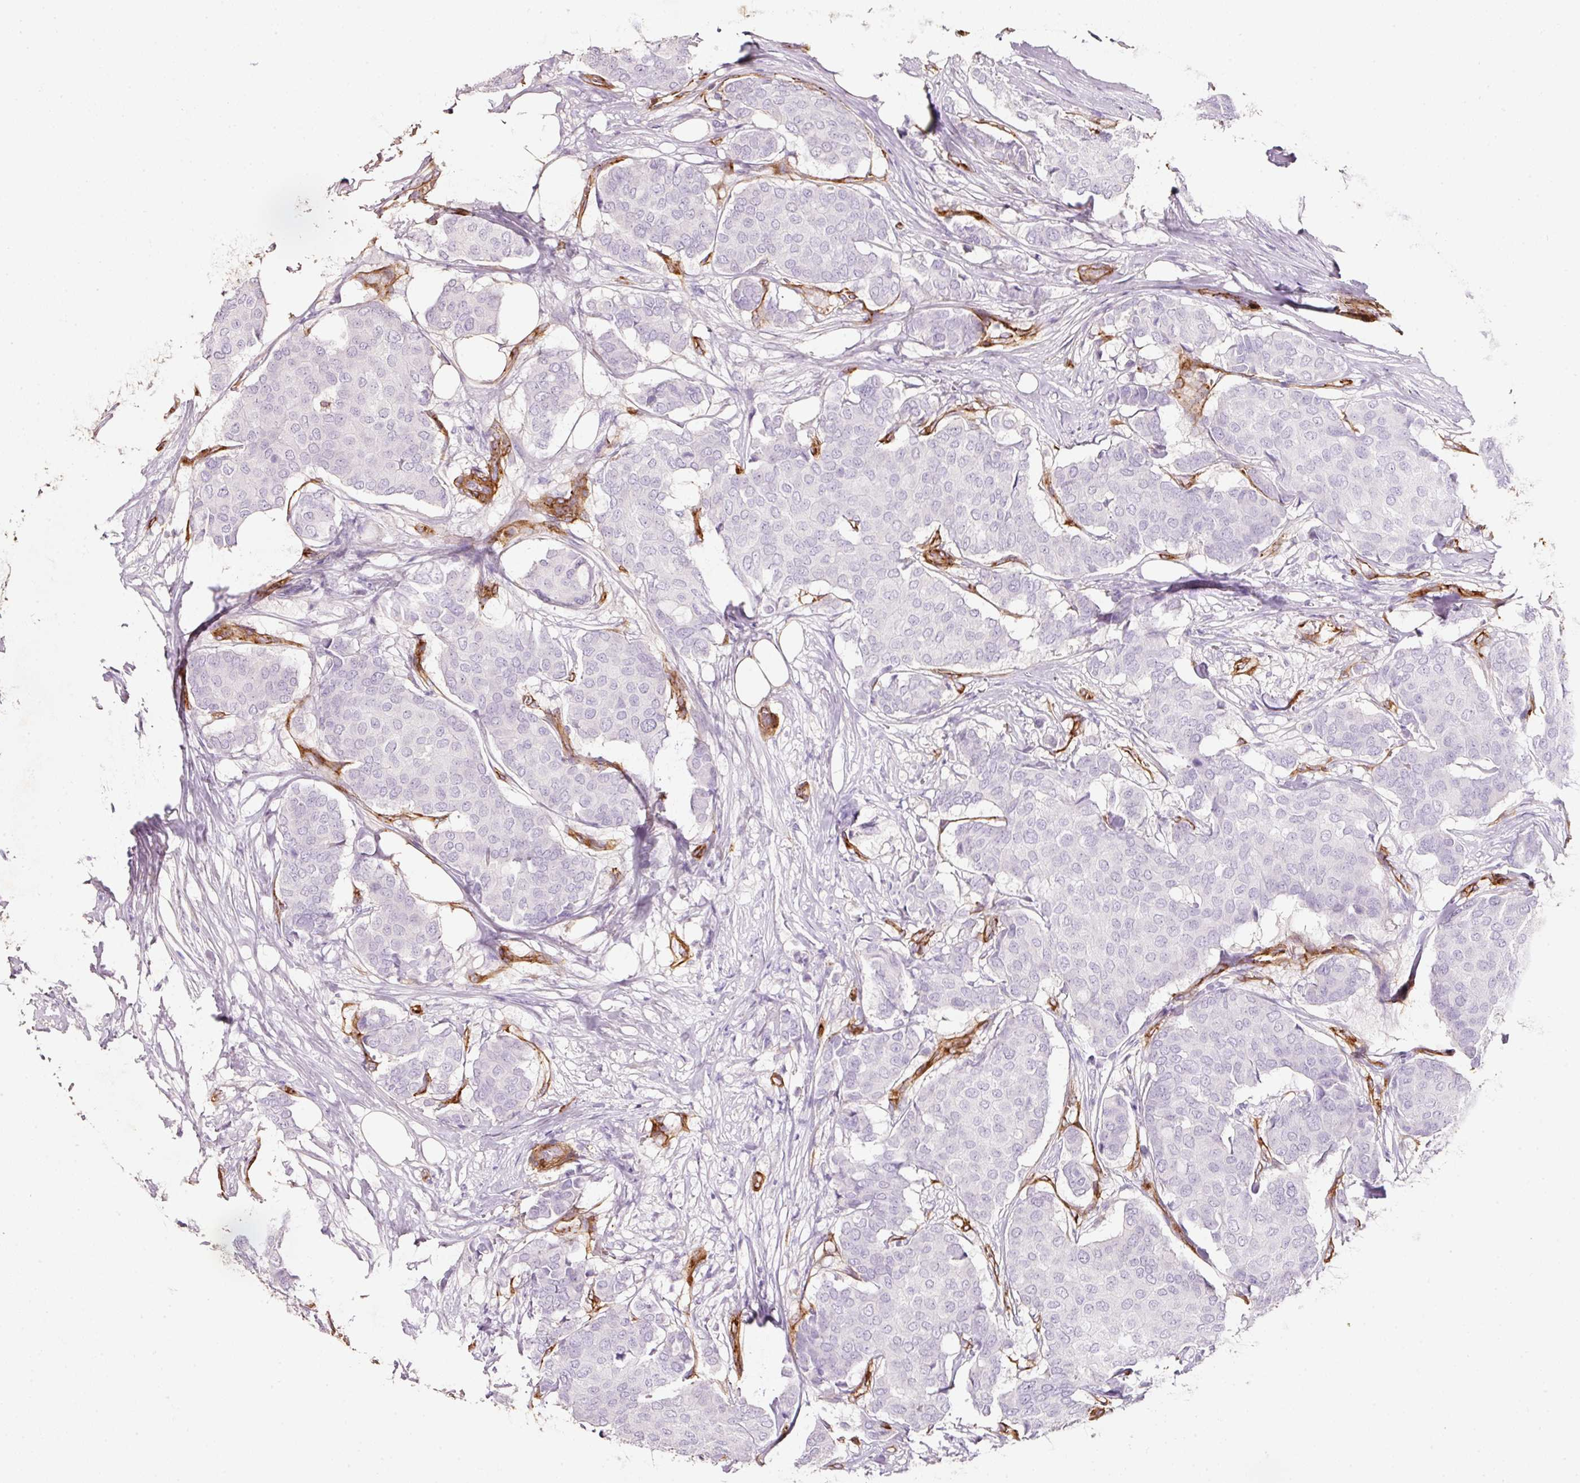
{"staining": {"intensity": "negative", "quantity": "none", "location": "none"}, "tissue": "breast cancer", "cell_type": "Tumor cells", "image_type": "cancer", "snomed": [{"axis": "morphology", "description": "Duct carcinoma"}, {"axis": "topography", "description": "Breast"}], "caption": "Immunohistochemistry of breast cancer shows no staining in tumor cells. (Stains: DAB (3,3'-diaminobenzidine) IHC with hematoxylin counter stain, Microscopy: brightfield microscopy at high magnification).", "gene": "LOXL4", "patient": {"sex": "female", "age": 75}}